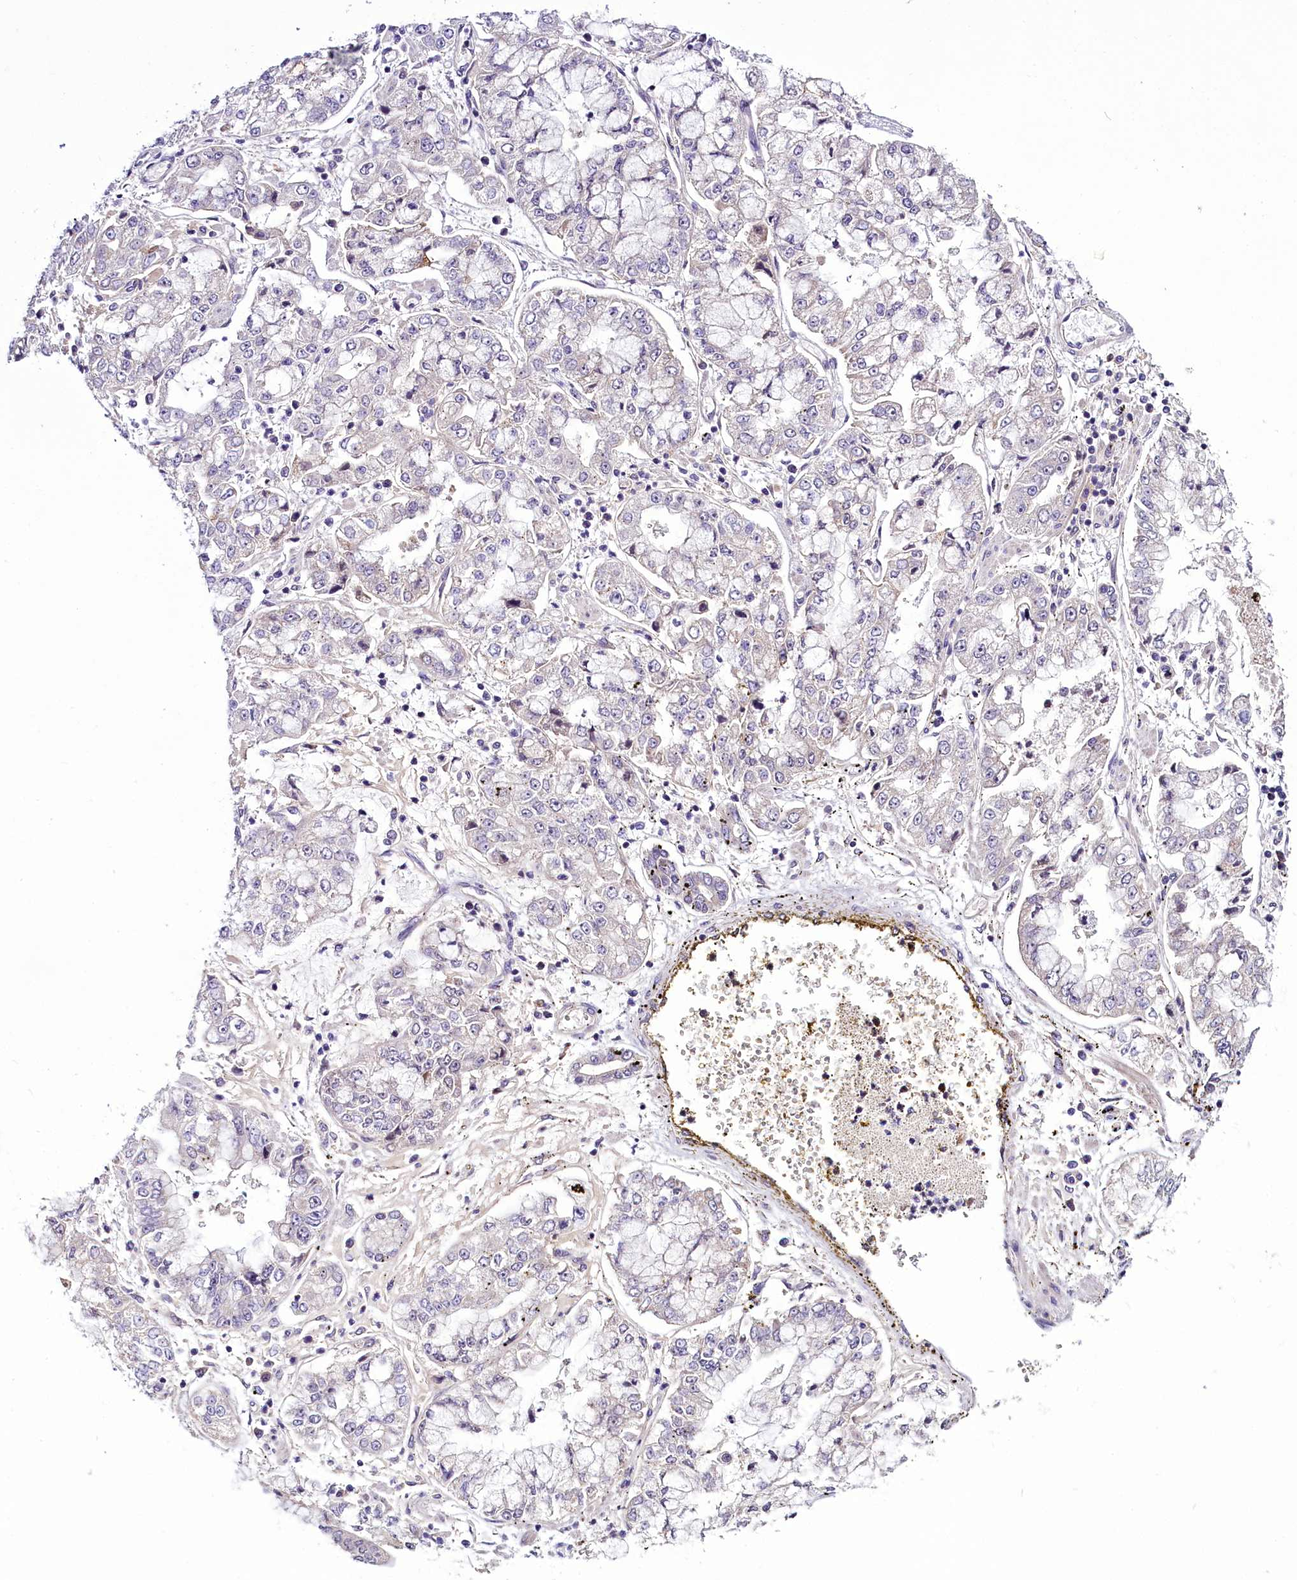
{"staining": {"intensity": "negative", "quantity": "none", "location": "none"}, "tissue": "stomach cancer", "cell_type": "Tumor cells", "image_type": "cancer", "snomed": [{"axis": "morphology", "description": "Adenocarcinoma, NOS"}, {"axis": "topography", "description": "Stomach"}], "caption": "Immunohistochemical staining of adenocarcinoma (stomach) displays no significant positivity in tumor cells.", "gene": "C9orf40", "patient": {"sex": "male", "age": 76}}